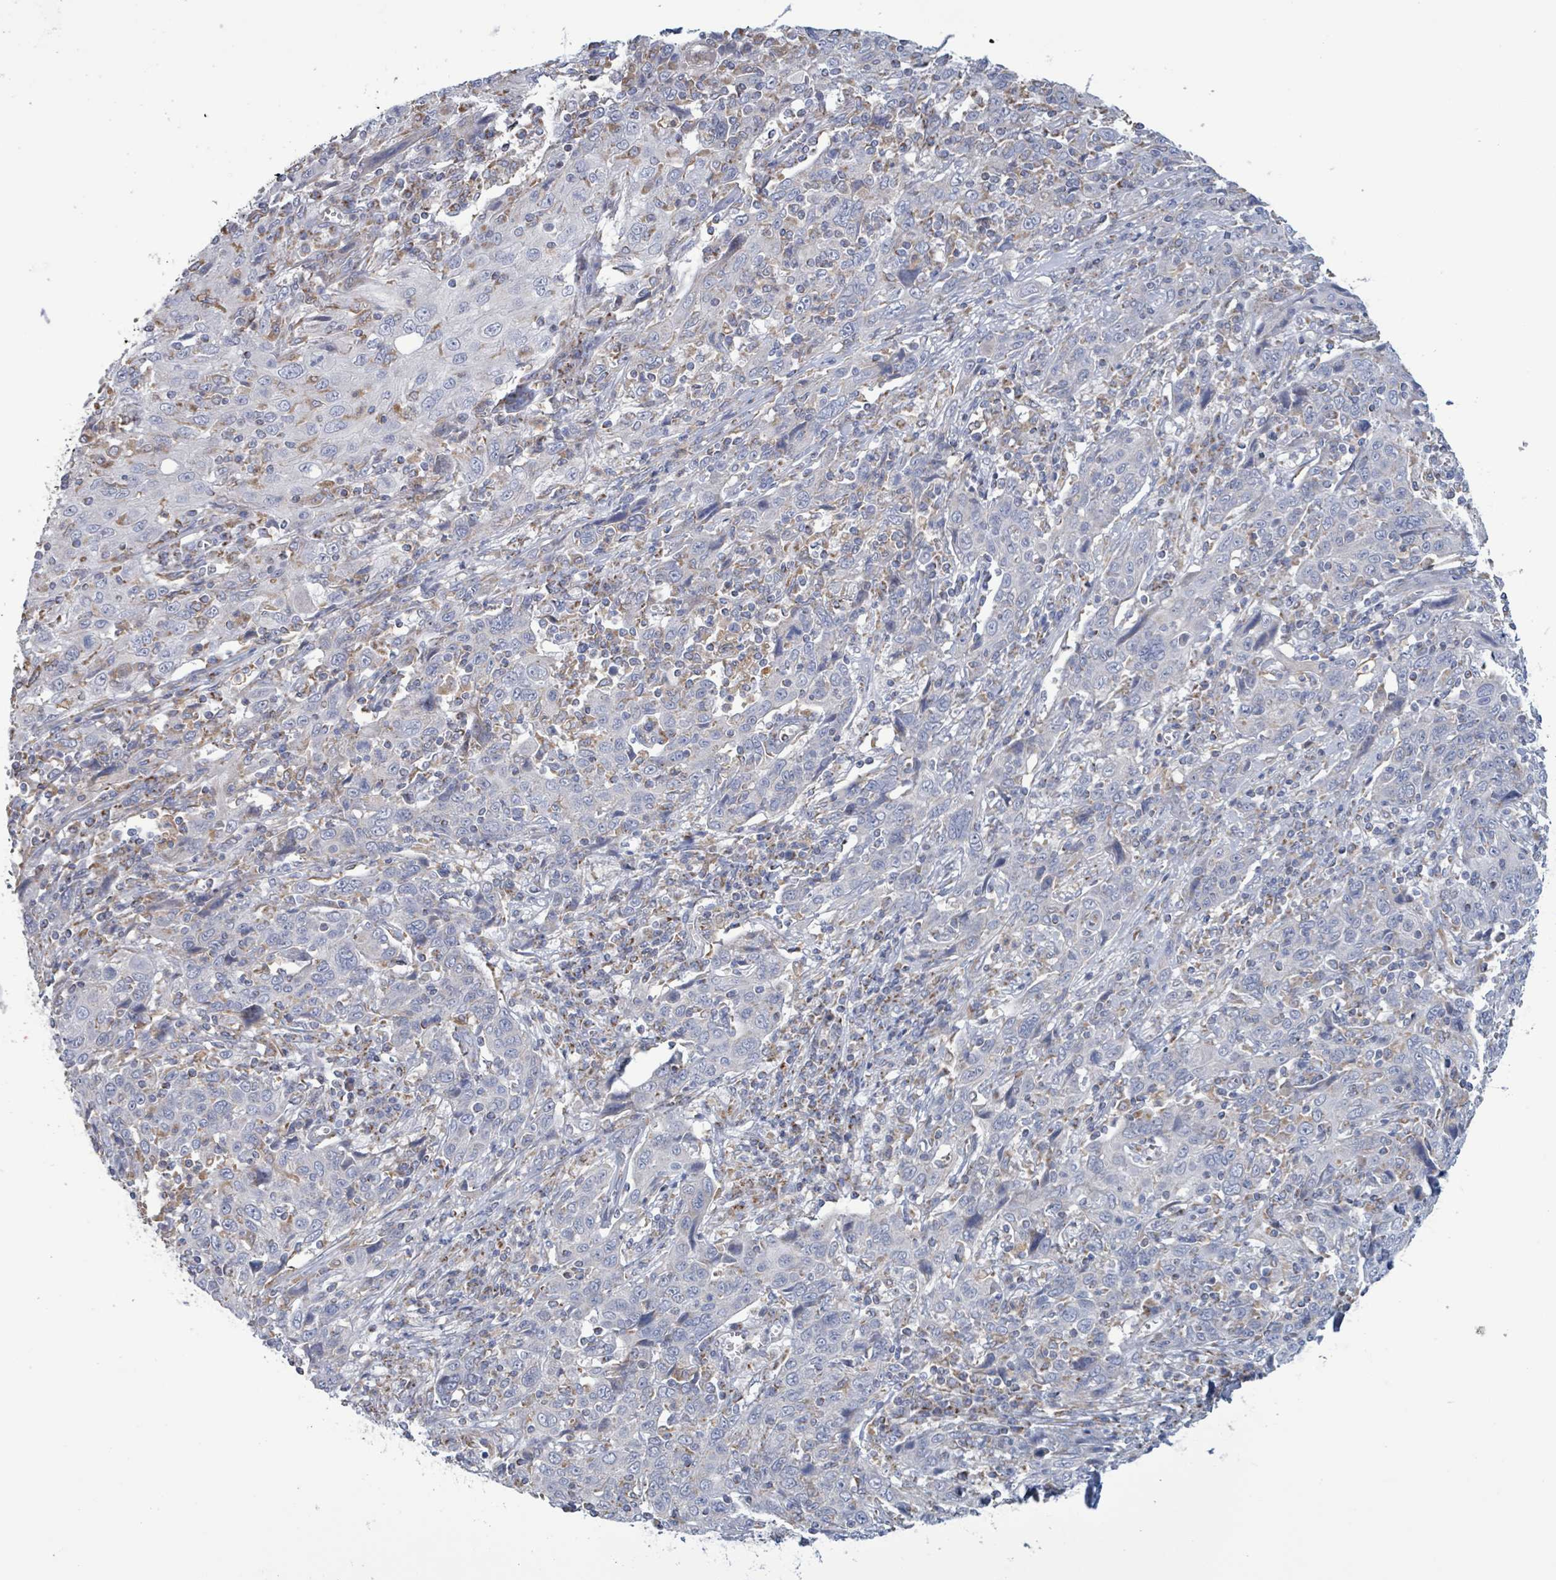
{"staining": {"intensity": "negative", "quantity": "none", "location": "none"}, "tissue": "cervical cancer", "cell_type": "Tumor cells", "image_type": "cancer", "snomed": [{"axis": "morphology", "description": "Squamous cell carcinoma, NOS"}, {"axis": "topography", "description": "Cervix"}], "caption": "Immunohistochemistry histopathology image of neoplastic tissue: human cervical cancer stained with DAB displays no significant protein staining in tumor cells.", "gene": "AKR1C4", "patient": {"sex": "female", "age": 46}}